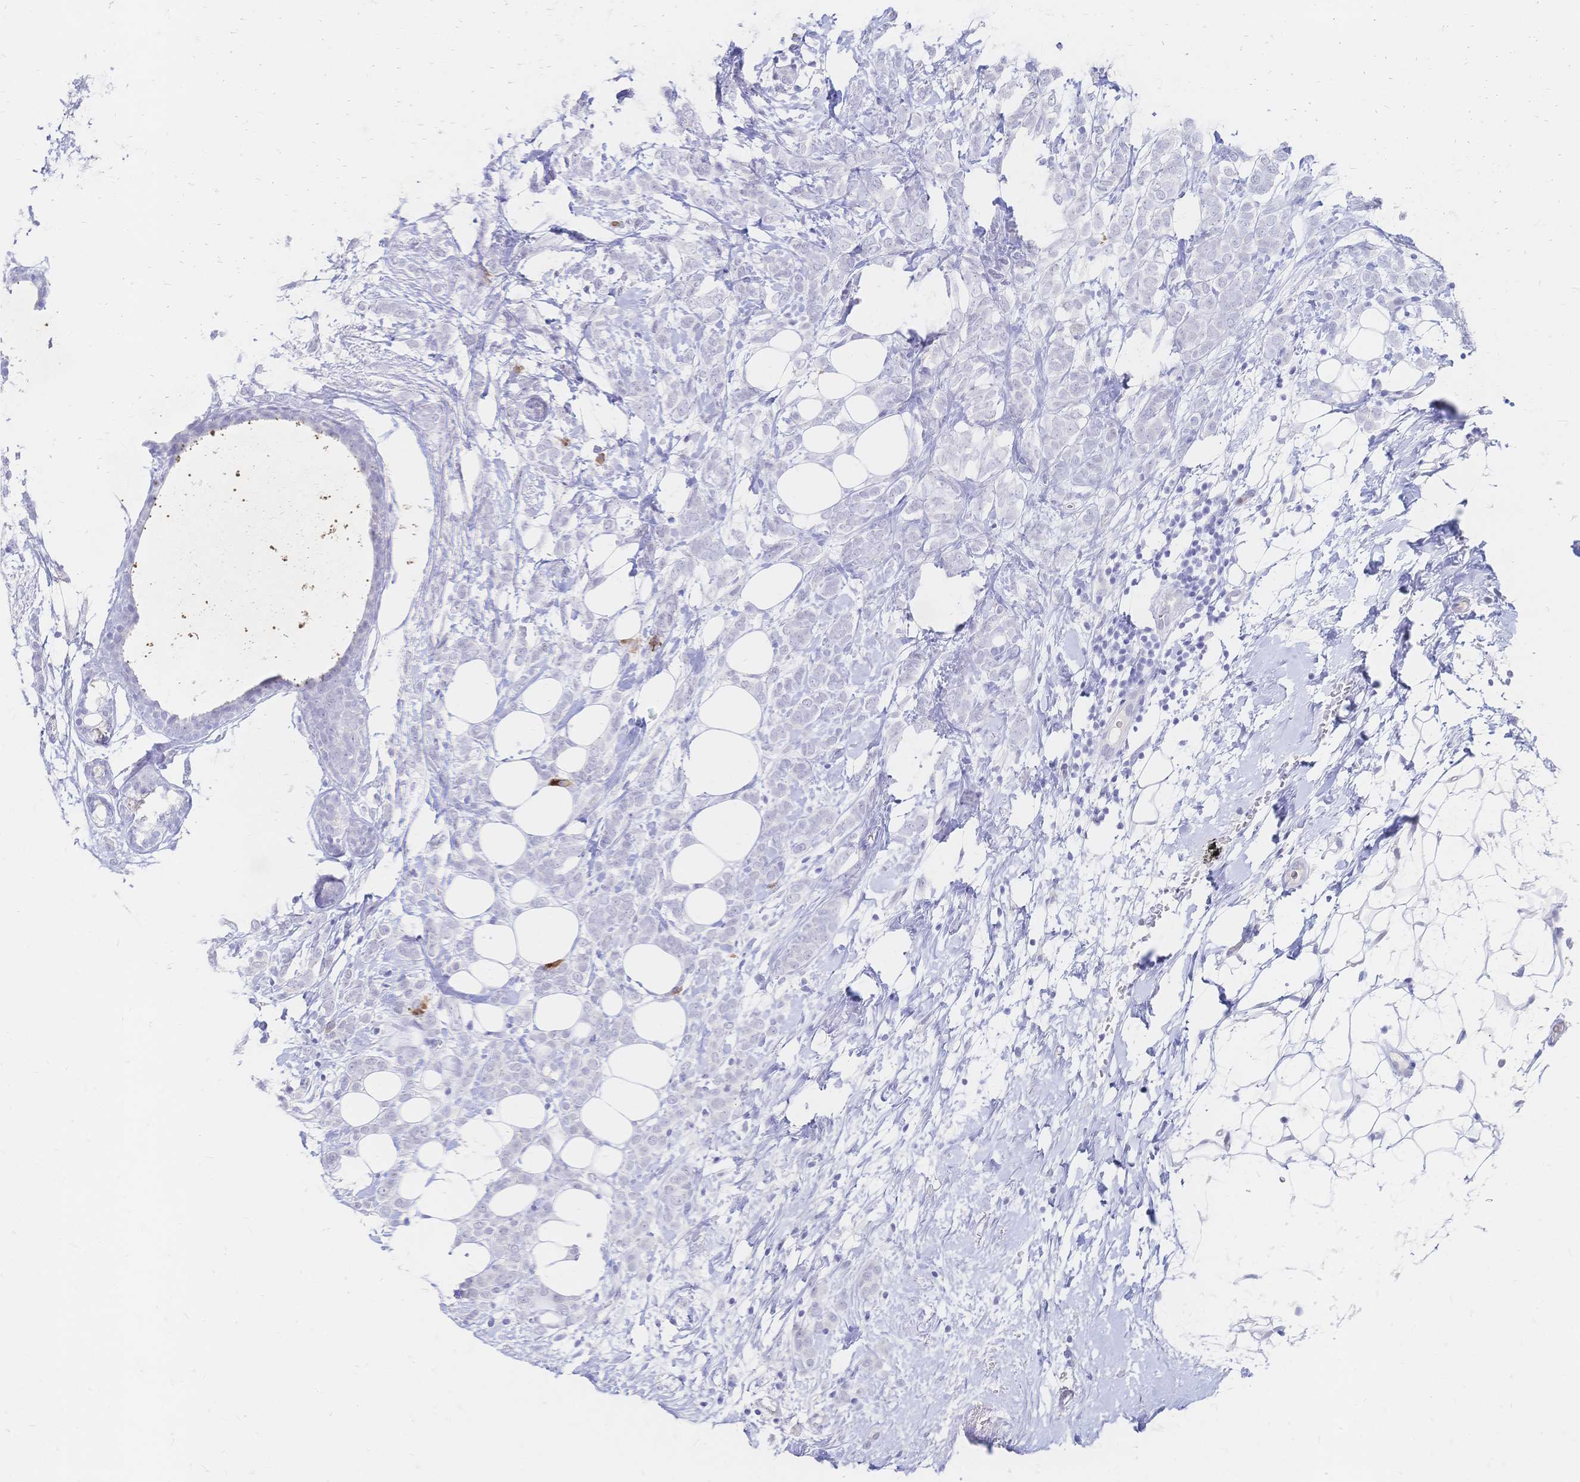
{"staining": {"intensity": "negative", "quantity": "none", "location": "none"}, "tissue": "breast cancer", "cell_type": "Tumor cells", "image_type": "cancer", "snomed": [{"axis": "morphology", "description": "Lobular carcinoma"}, {"axis": "topography", "description": "Breast"}], "caption": "Tumor cells show no significant protein expression in breast lobular carcinoma. (DAB (3,3'-diaminobenzidine) immunohistochemistry (IHC) visualized using brightfield microscopy, high magnification).", "gene": "PSORS1C2", "patient": {"sex": "female", "age": 49}}